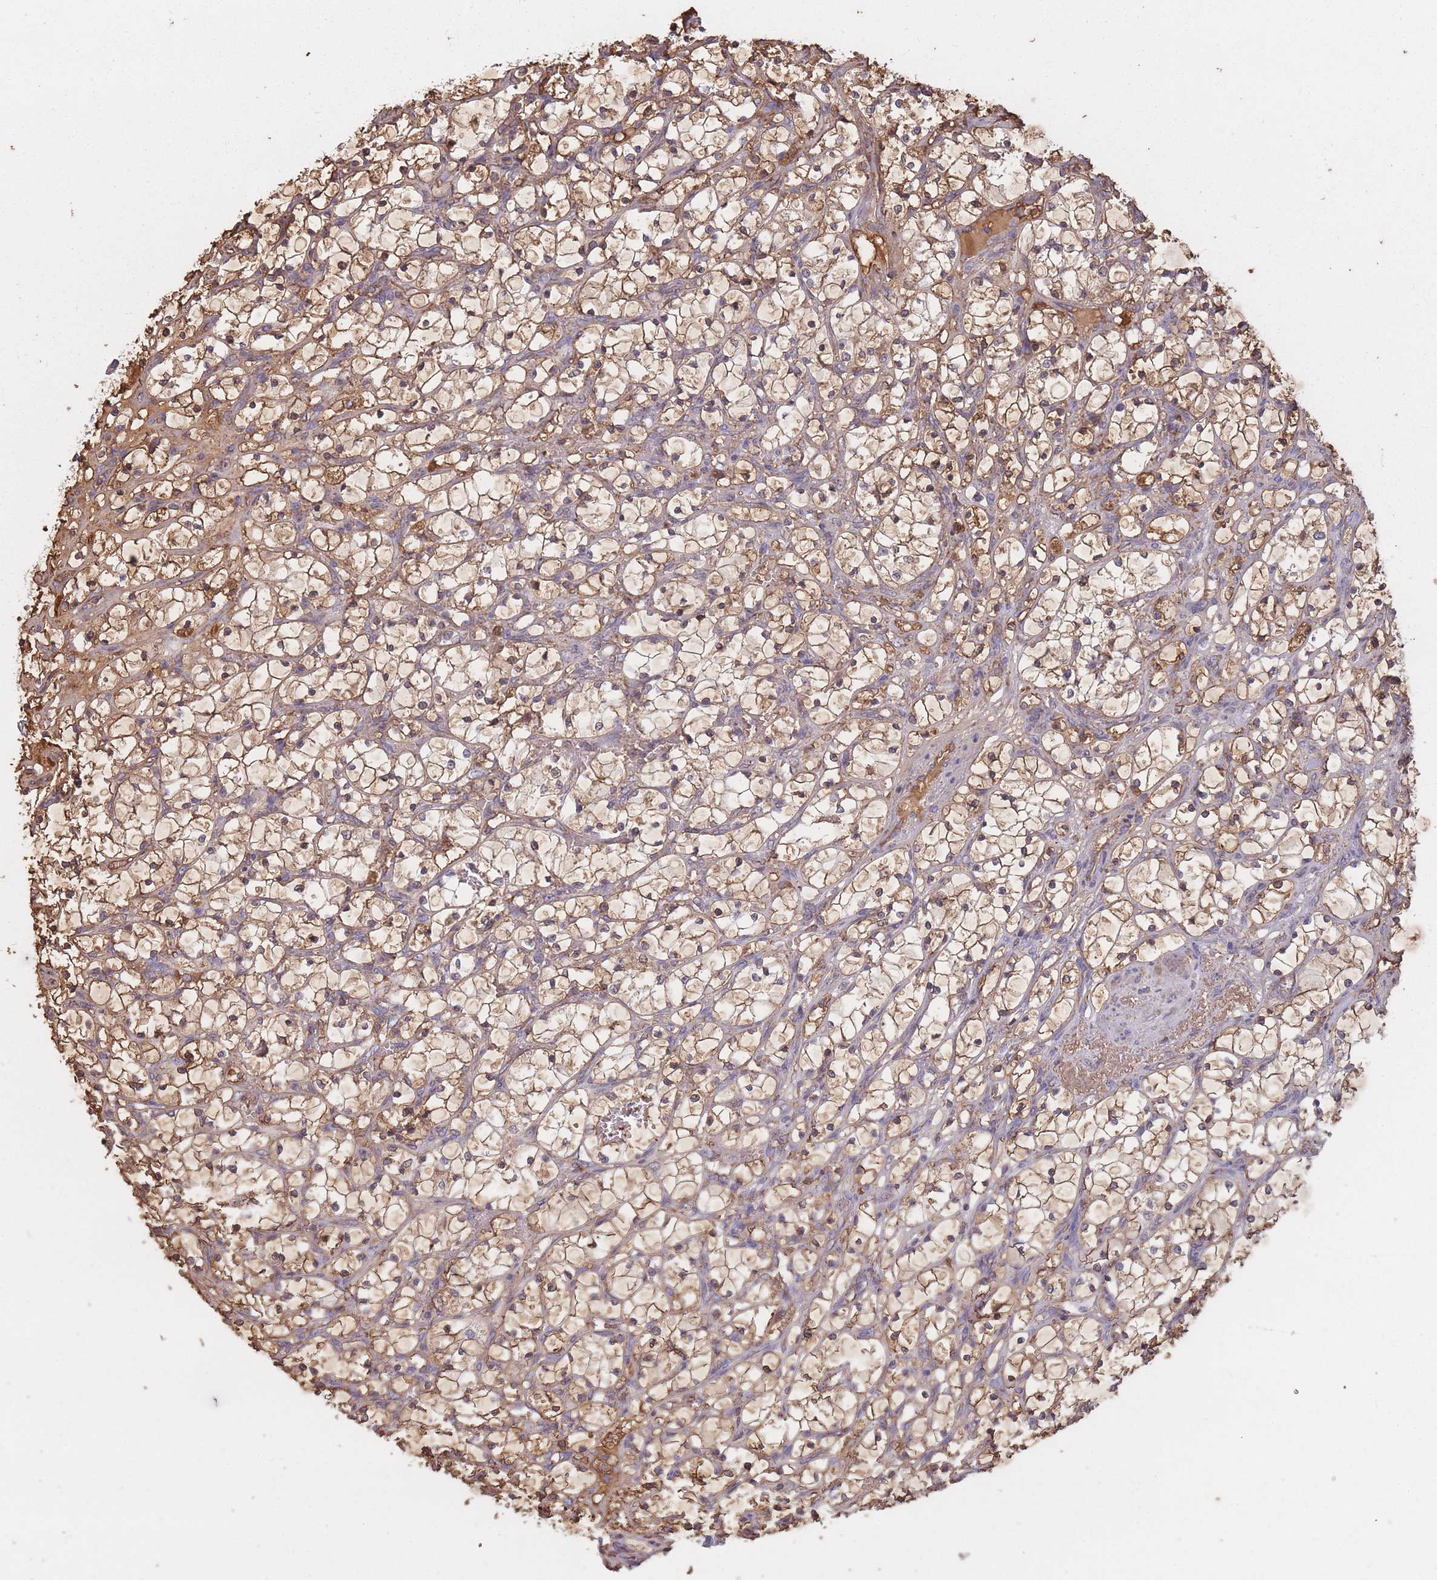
{"staining": {"intensity": "weak", "quantity": ">75%", "location": "cytoplasmic/membranous"}, "tissue": "renal cancer", "cell_type": "Tumor cells", "image_type": "cancer", "snomed": [{"axis": "morphology", "description": "Adenocarcinoma, NOS"}, {"axis": "topography", "description": "Kidney"}], "caption": "The immunohistochemical stain labels weak cytoplasmic/membranous expression in tumor cells of renal adenocarcinoma tissue. (Brightfield microscopy of DAB IHC at high magnification).", "gene": "KAT2A", "patient": {"sex": "female", "age": 69}}